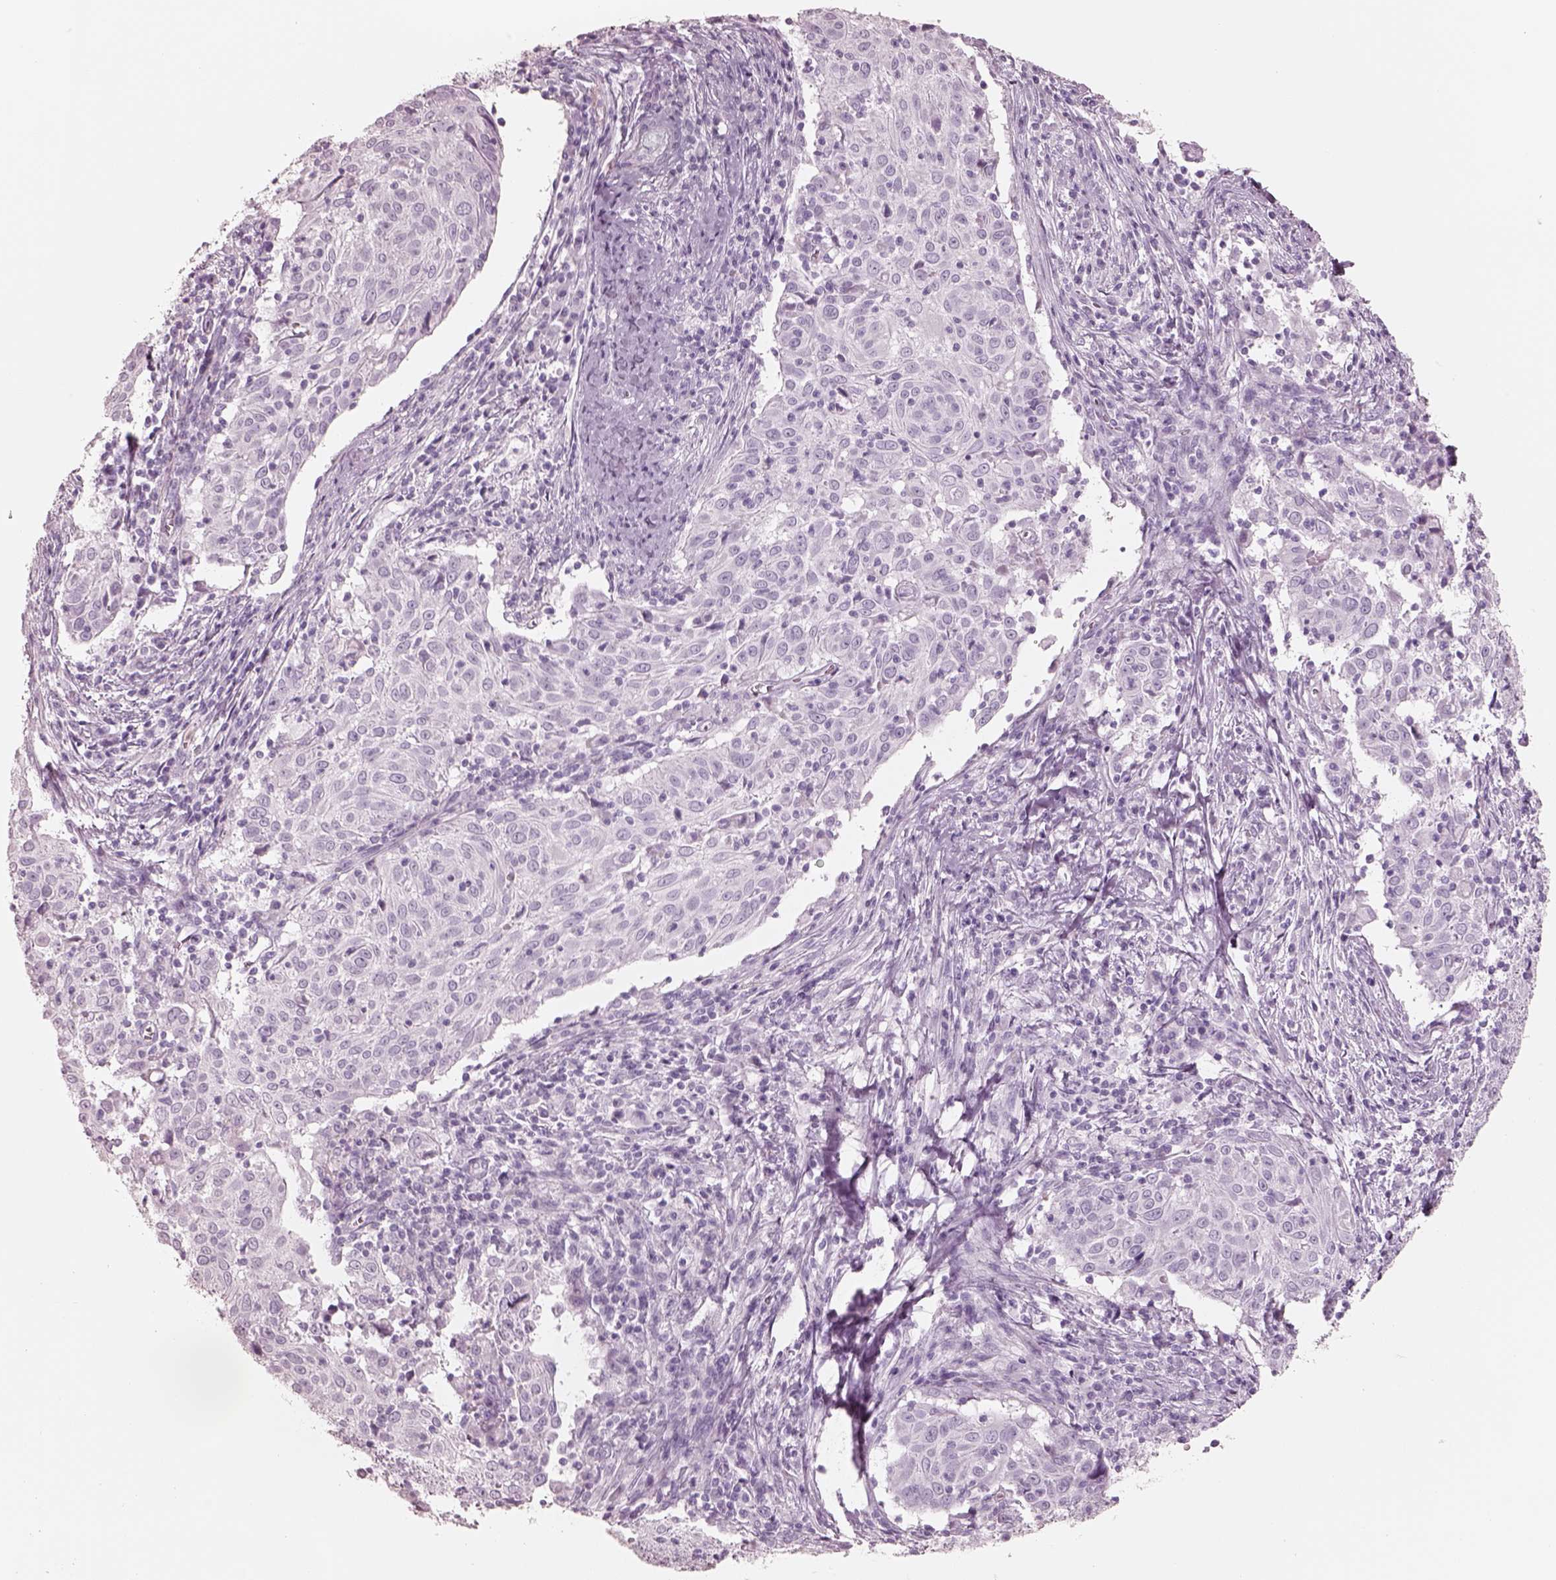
{"staining": {"intensity": "negative", "quantity": "none", "location": "none"}, "tissue": "cervical cancer", "cell_type": "Tumor cells", "image_type": "cancer", "snomed": [{"axis": "morphology", "description": "Squamous cell carcinoma, NOS"}, {"axis": "topography", "description": "Cervix"}], "caption": "This is an immunohistochemistry (IHC) histopathology image of human squamous cell carcinoma (cervical). There is no expression in tumor cells.", "gene": "ELANE", "patient": {"sex": "female", "age": 39}}